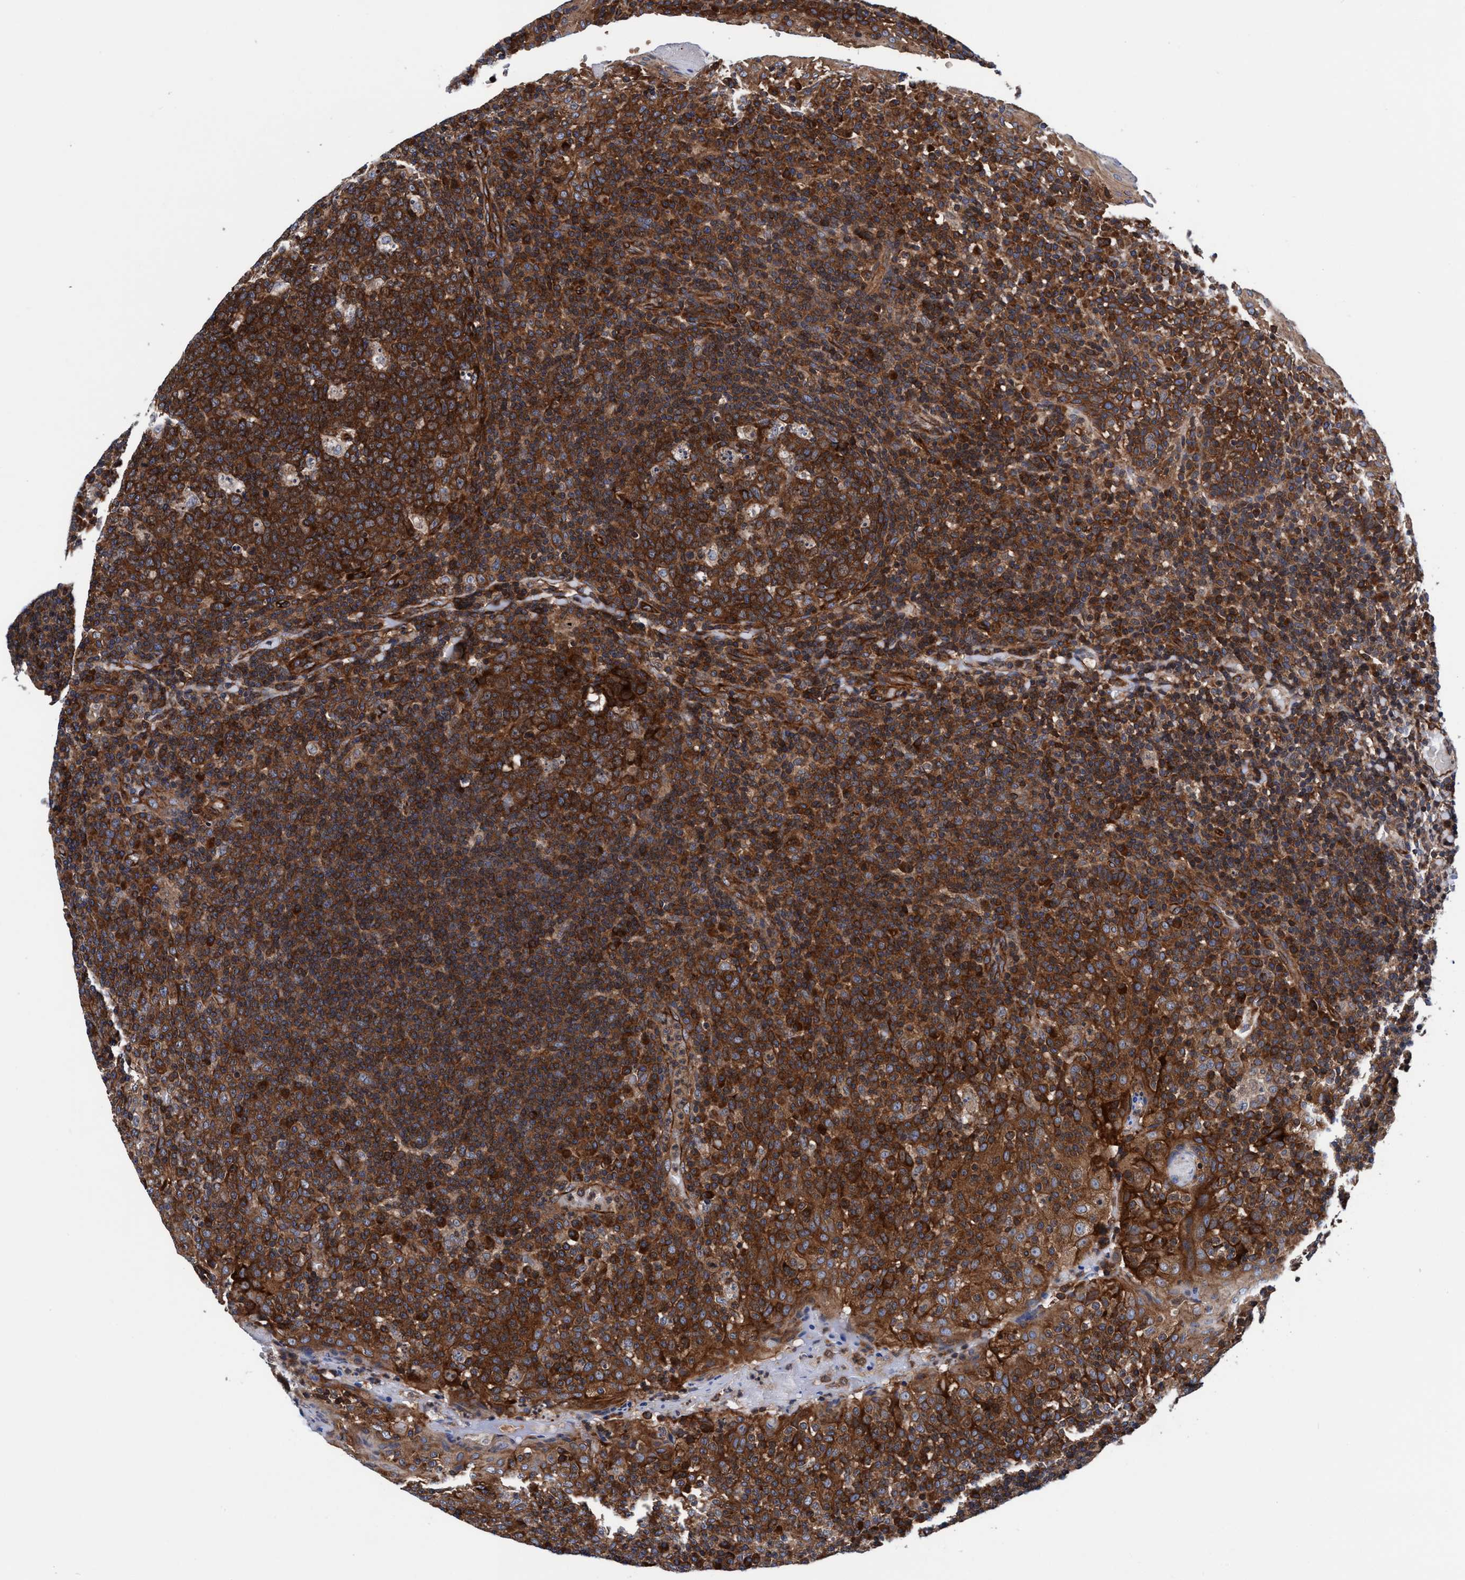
{"staining": {"intensity": "strong", "quantity": ">75%", "location": "cytoplasmic/membranous"}, "tissue": "tonsil", "cell_type": "Germinal center cells", "image_type": "normal", "snomed": [{"axis": "morphology", "description": "Normal tissue, NOS"}, {"axis": "topography", "description": "Tonsil"}], "caption": "High-magnification brightfield microscopy of unremarkable tonsil stained with DAB (3,3'-diaminobenzidine) (brown) and counterstained with hematoxylin (blue). germinal center cells exhibit strong cytoplasmic/membranous positivity is present in about>75% of cells. (brown staining indicates protein expression, while blue staining denotes nuclei).", "gene": "MCM3AP", "patient": {"sex": "female", "age": 19}}